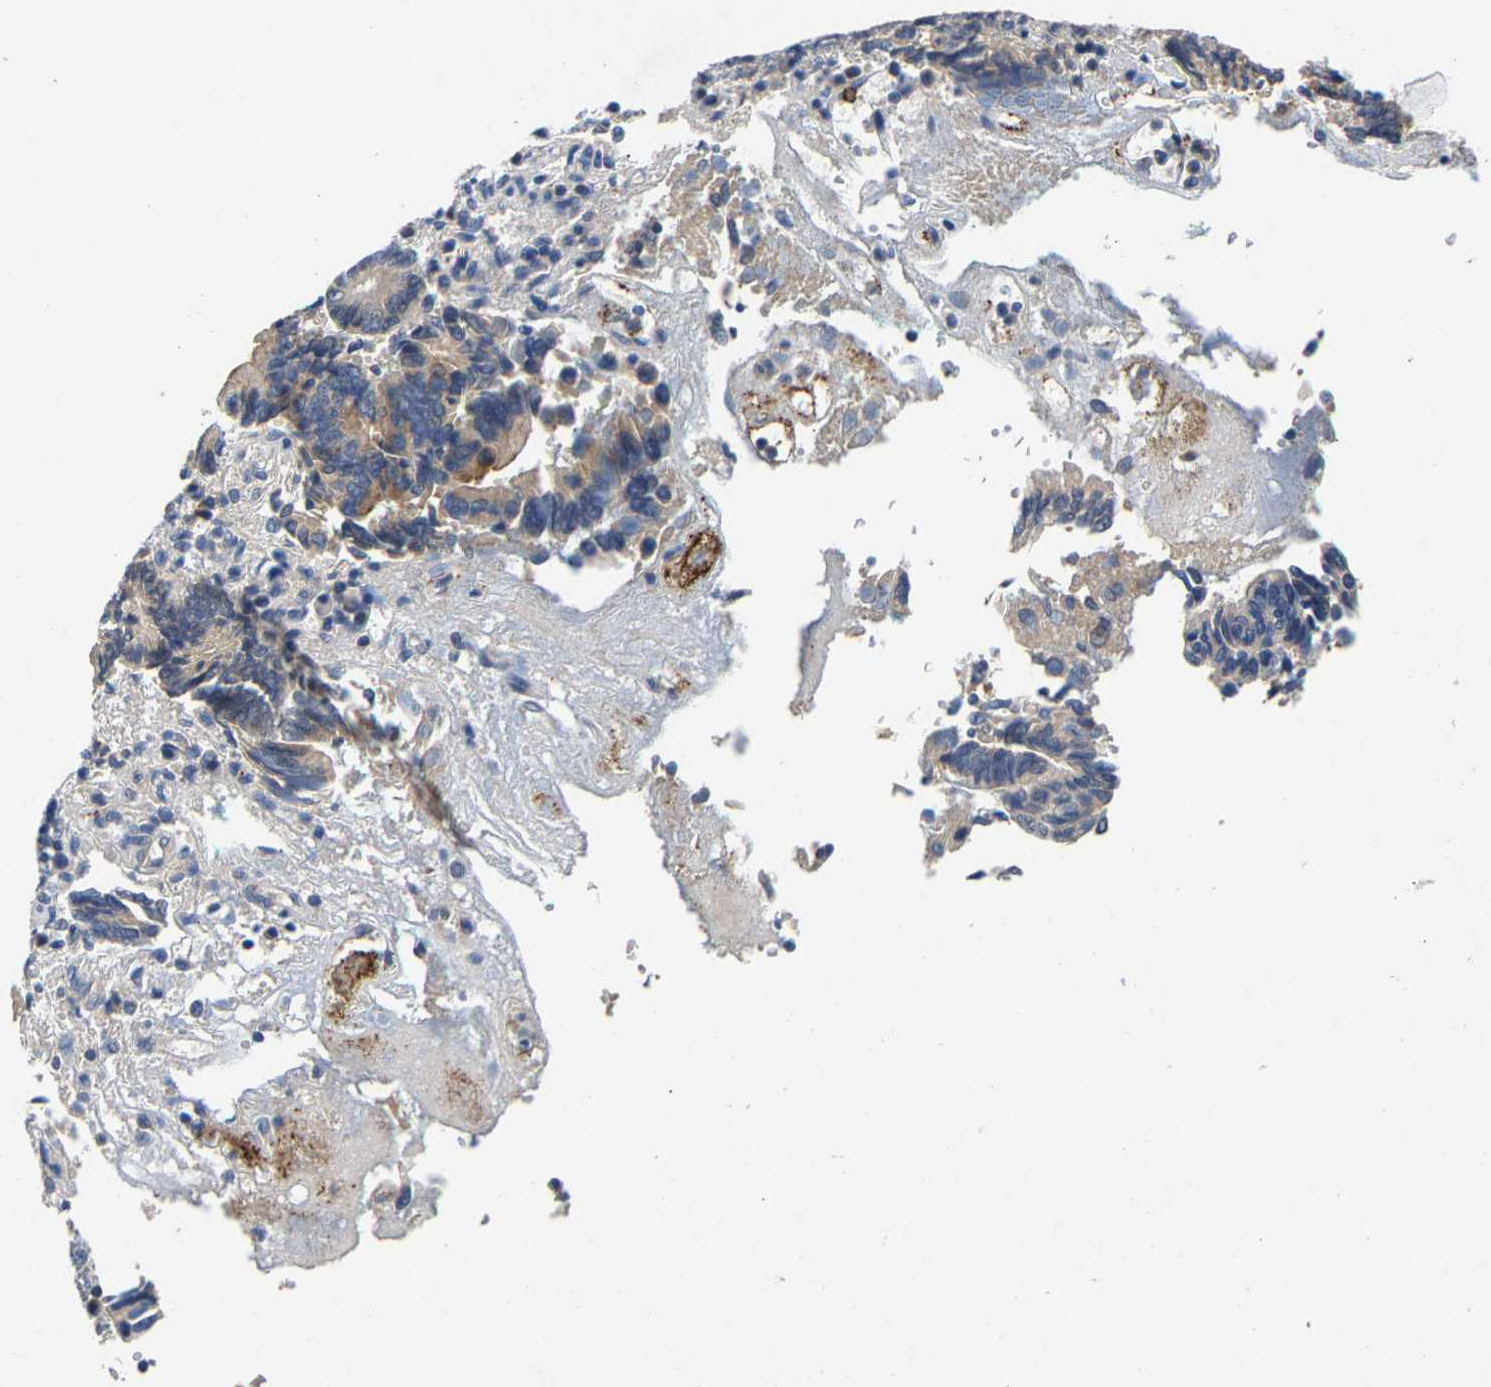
{"staining": {"intensity": "weak", "quantity": "<25%", "location": "cytoplasmic/membranous"}, "tissue": "pancreatic cancer", "cell_type": "Tumor cells", "image_type": "cancer", "snomed": [{"axis": "morphology", "description": "Adenocarcinoma, NOS"}, {"axis": "topography", "description": "Pancreas"}], "caption": "IHC of pancreatic adenocarcinoma exhibits no staining in tumor cells.", "gene": "CCDC171", "patient": {"sex": "female", "age": 70}}